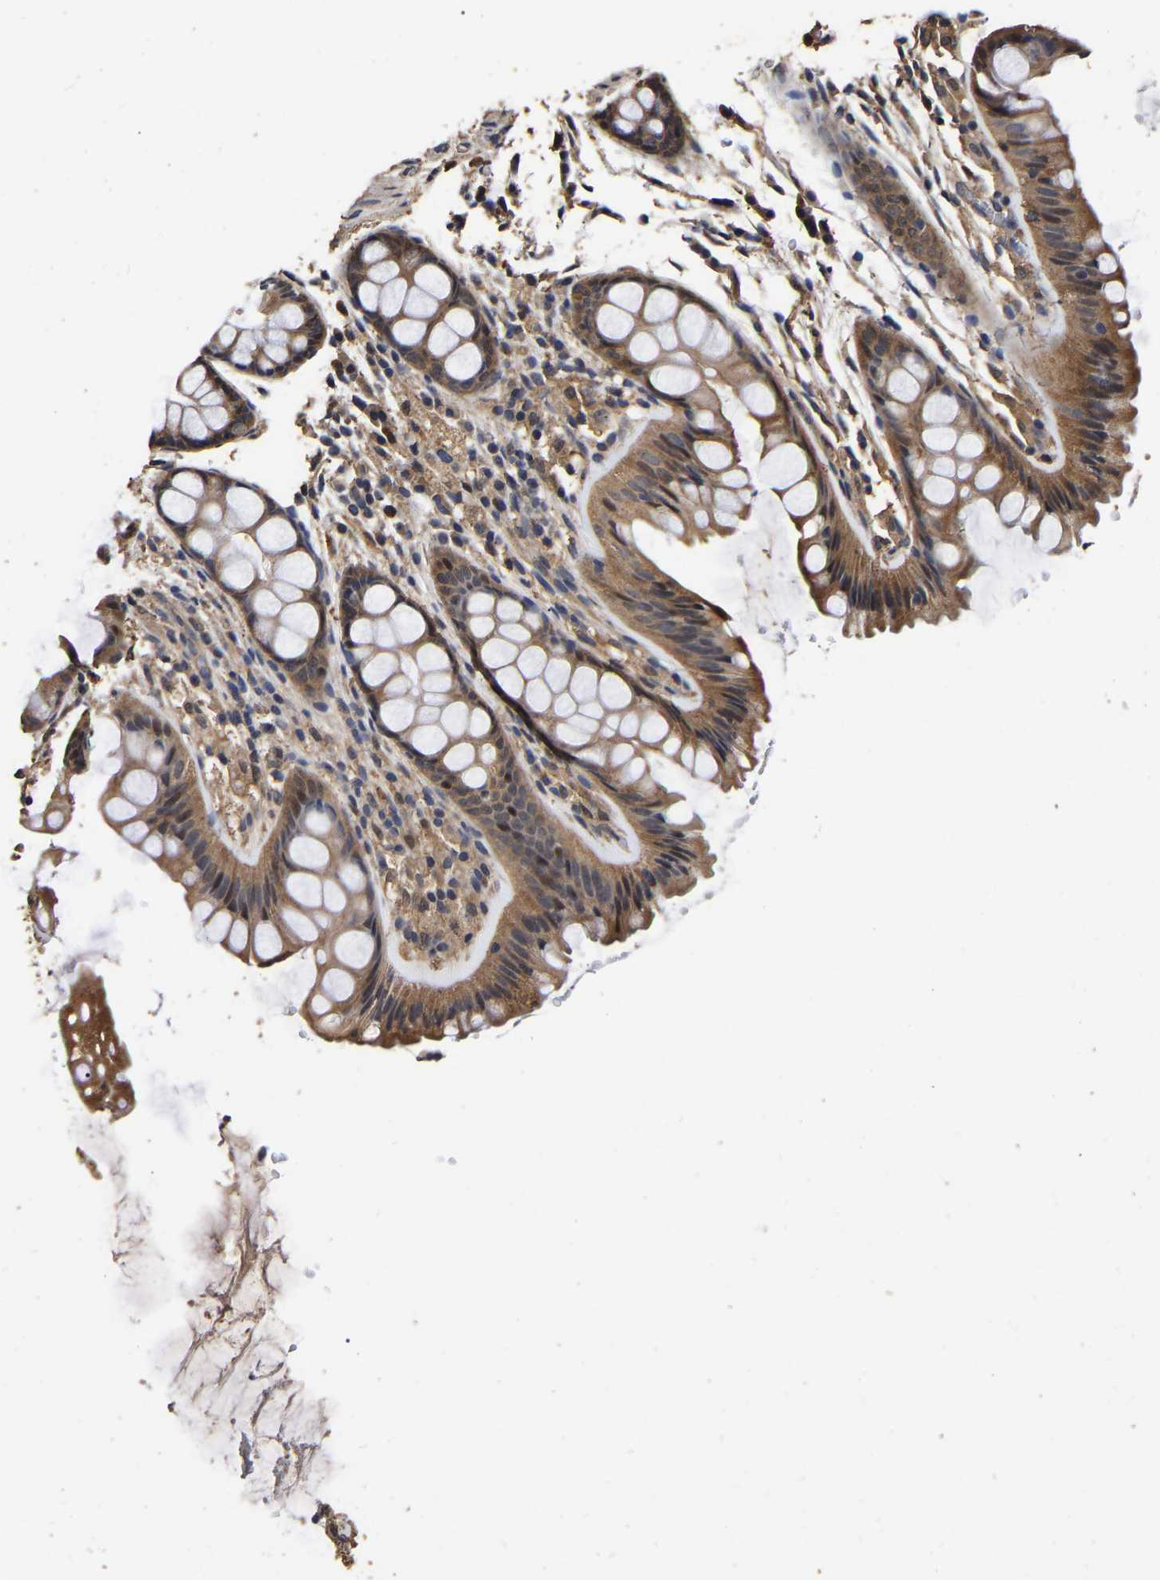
{"staining": {"intensity": "moderate", "quantity": ">75%", "location": "cytoplasmic/membranous"}, "tissue": "colon", "cell_type": "Endothelial cells", "image_type": "normal", "snomed": [{"axis": "morphology", "description": "Normal tissue, NOS"}, {"axis": "topography", "description": "Colon"}], "caption": "This micrograph exhibits unremarkable colon stained with immunohistochemistry (IHC) to label a protein in brown. The cytoplasmic/membranous of endothelial cells show moderate positivity for the protein. Nuclei are counter-stained blue.", "gene": "STK32C", "patient": {"sex": "female", "age": 56}}